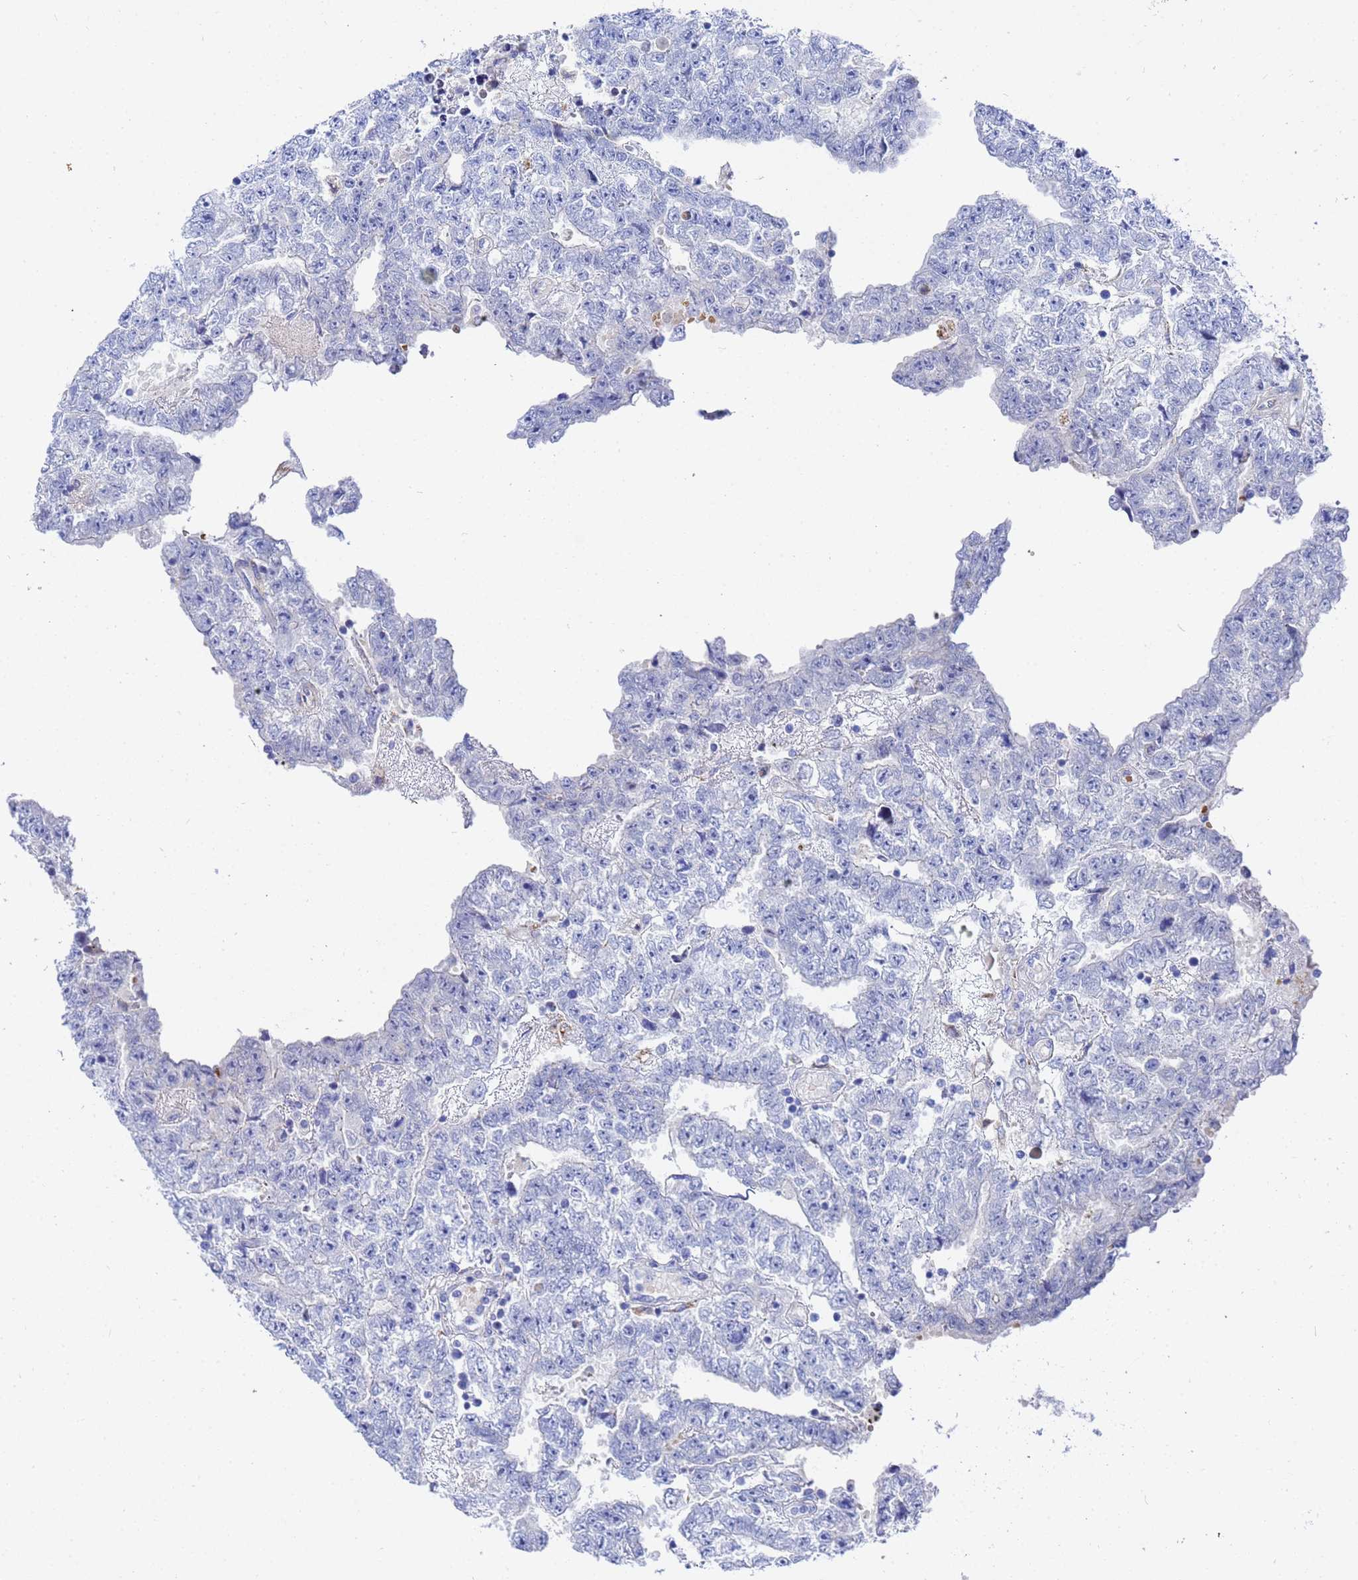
{"staining": {"intensity": "negative", "quantity": "none", "location": "none"}, "tissue": "testis cancer", "cell_type": "Tumor cells", "image_type": "cancer", "snomed": [{"axis": "morphology", "description": "Carcinoma, Embryonal, NOS"}, {"axis": "topography", "description": "Testis"}], "caption": "Tumor cells are negative for brown protein staining in testis cancer (embryonal carcinoma). (Stains: DAB (3,3'-diaminobenzidine) immunohistochemistry (IHC) with hematoxylin counter stain, Microscopy: brightfield microscopy at high magnification).", "gene": "ZNF26", "patient": {"sex": "male", "age": 25}}